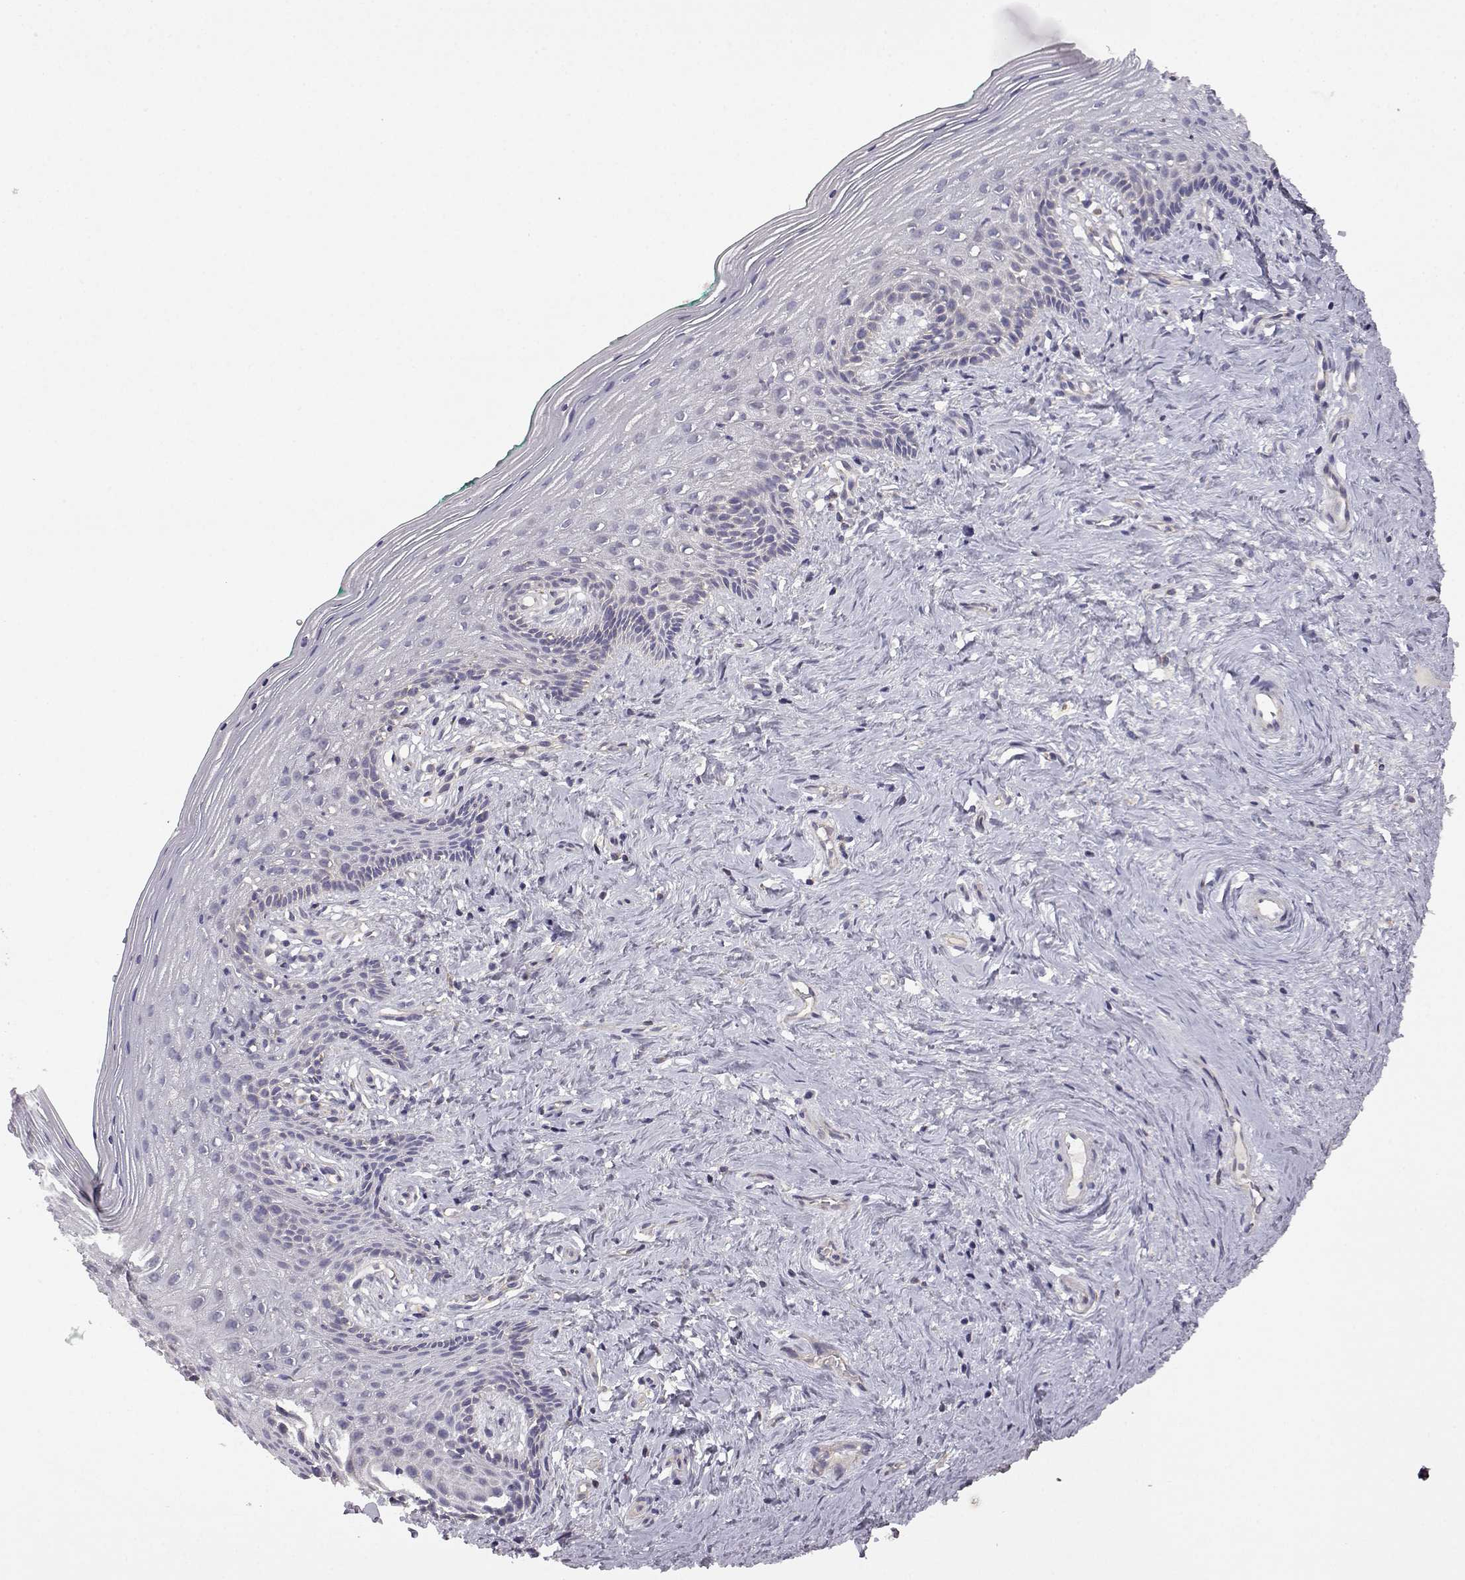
{"staining": {"intensity": "negative", "quantity": "none", "location": "none"}, "tissue": "vagina", "cell_type": "Squamous epithelial cells", "image_type": "normal", "snomed": [{"axis": "morphology", "description": "Normal tissue, NOS"}, {"axis": "topography", "description": "Vagina"}], "caption": "The histopathology image displays no staining of squamous epithelial cells in normal vagina.", "gene": "DDC", "patient": {"sex": "female", "age": 45}}